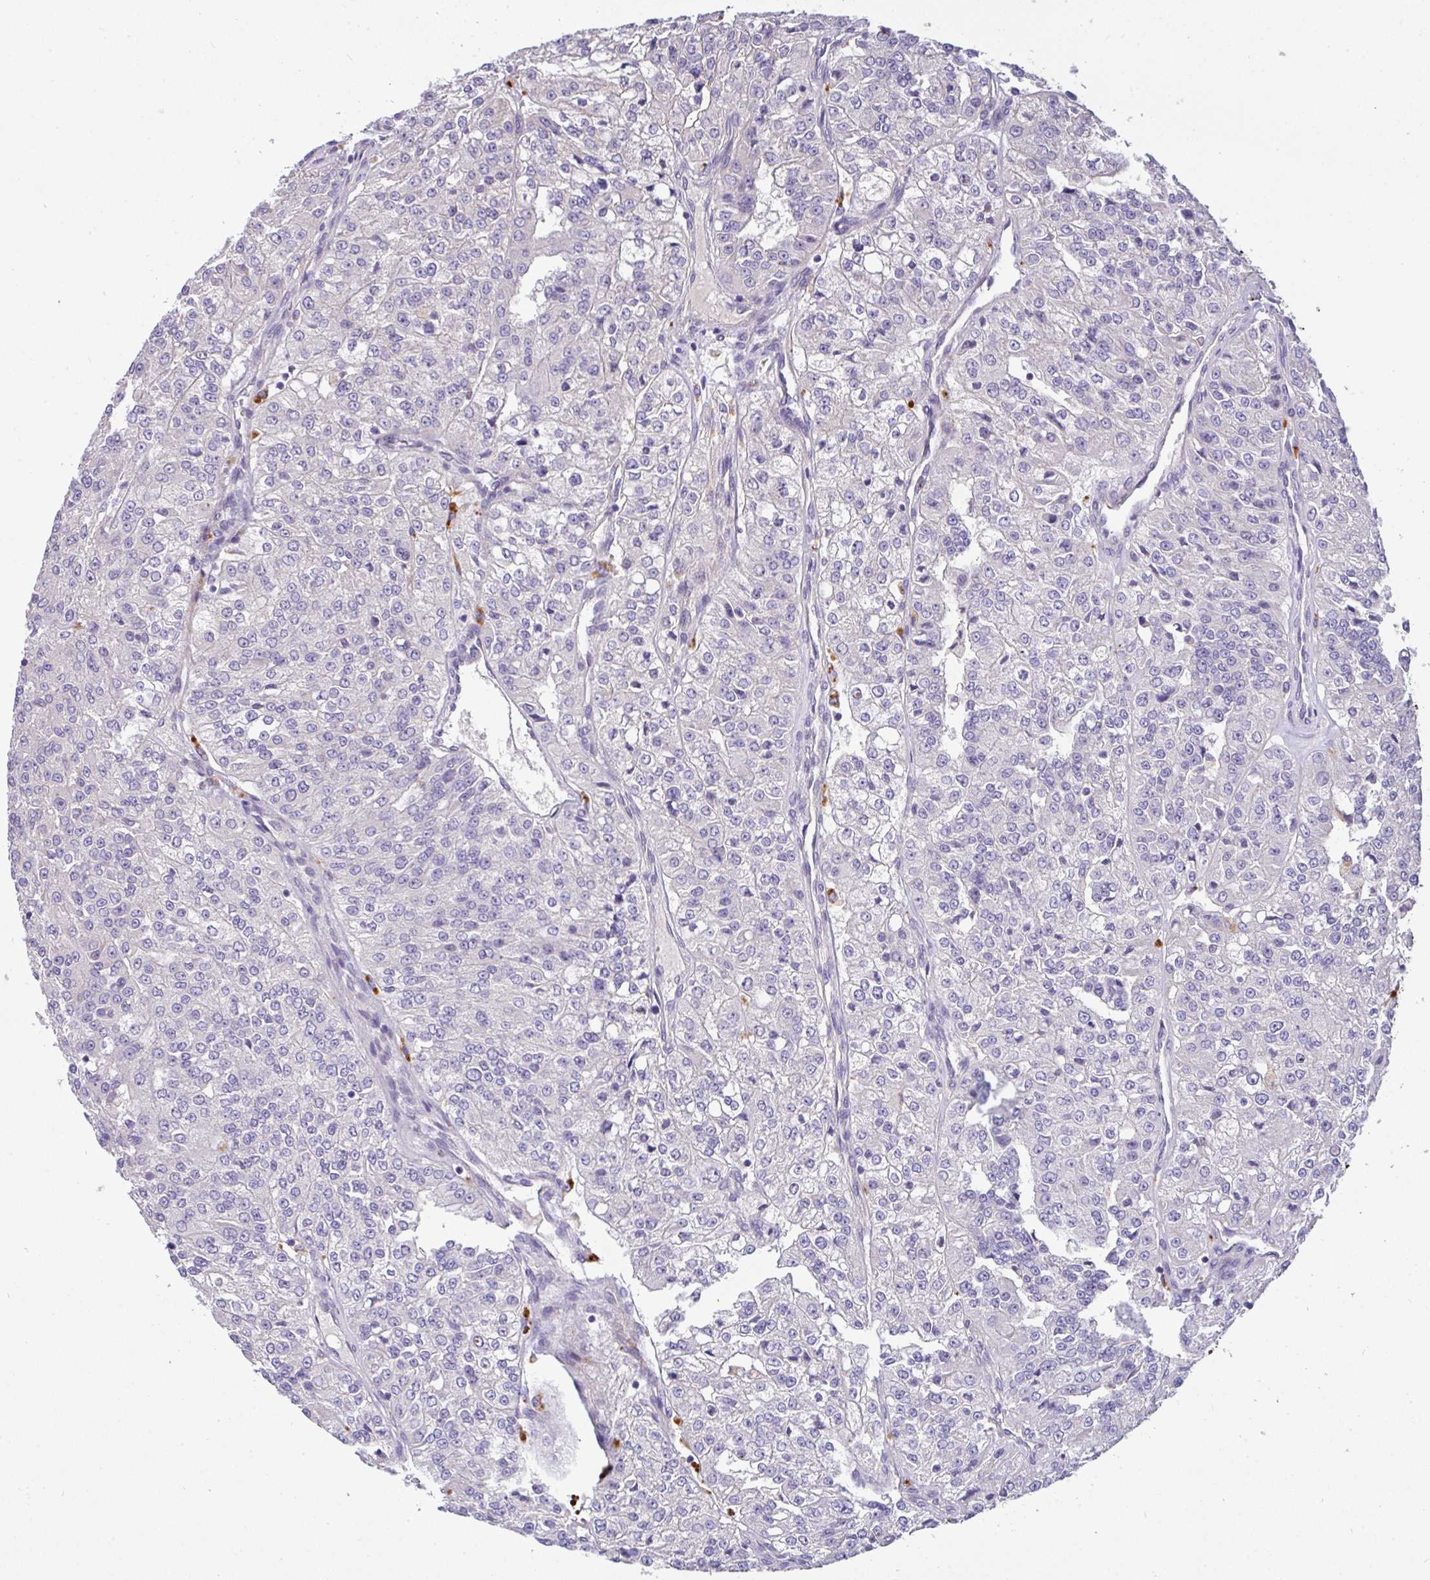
{"staining": {"intensity": "negative", "quantity": "none", "location": "none"}, "tissue": "renal cancer", "cell_type": "Tumor cells", "image_type": "cancer", "snomed": [{"axis": "morphology", "description": "Adenocarcinoma, NOS"}, {"axis": "topography", "description": "Kidney"}], "caption": "This is an immunohistochemistry (IHC) histopathology image of human renal cancer. There is no positivity in tumor cells.", "gene": "EPN3", "patient": {"sex": "female", "age": 63}}